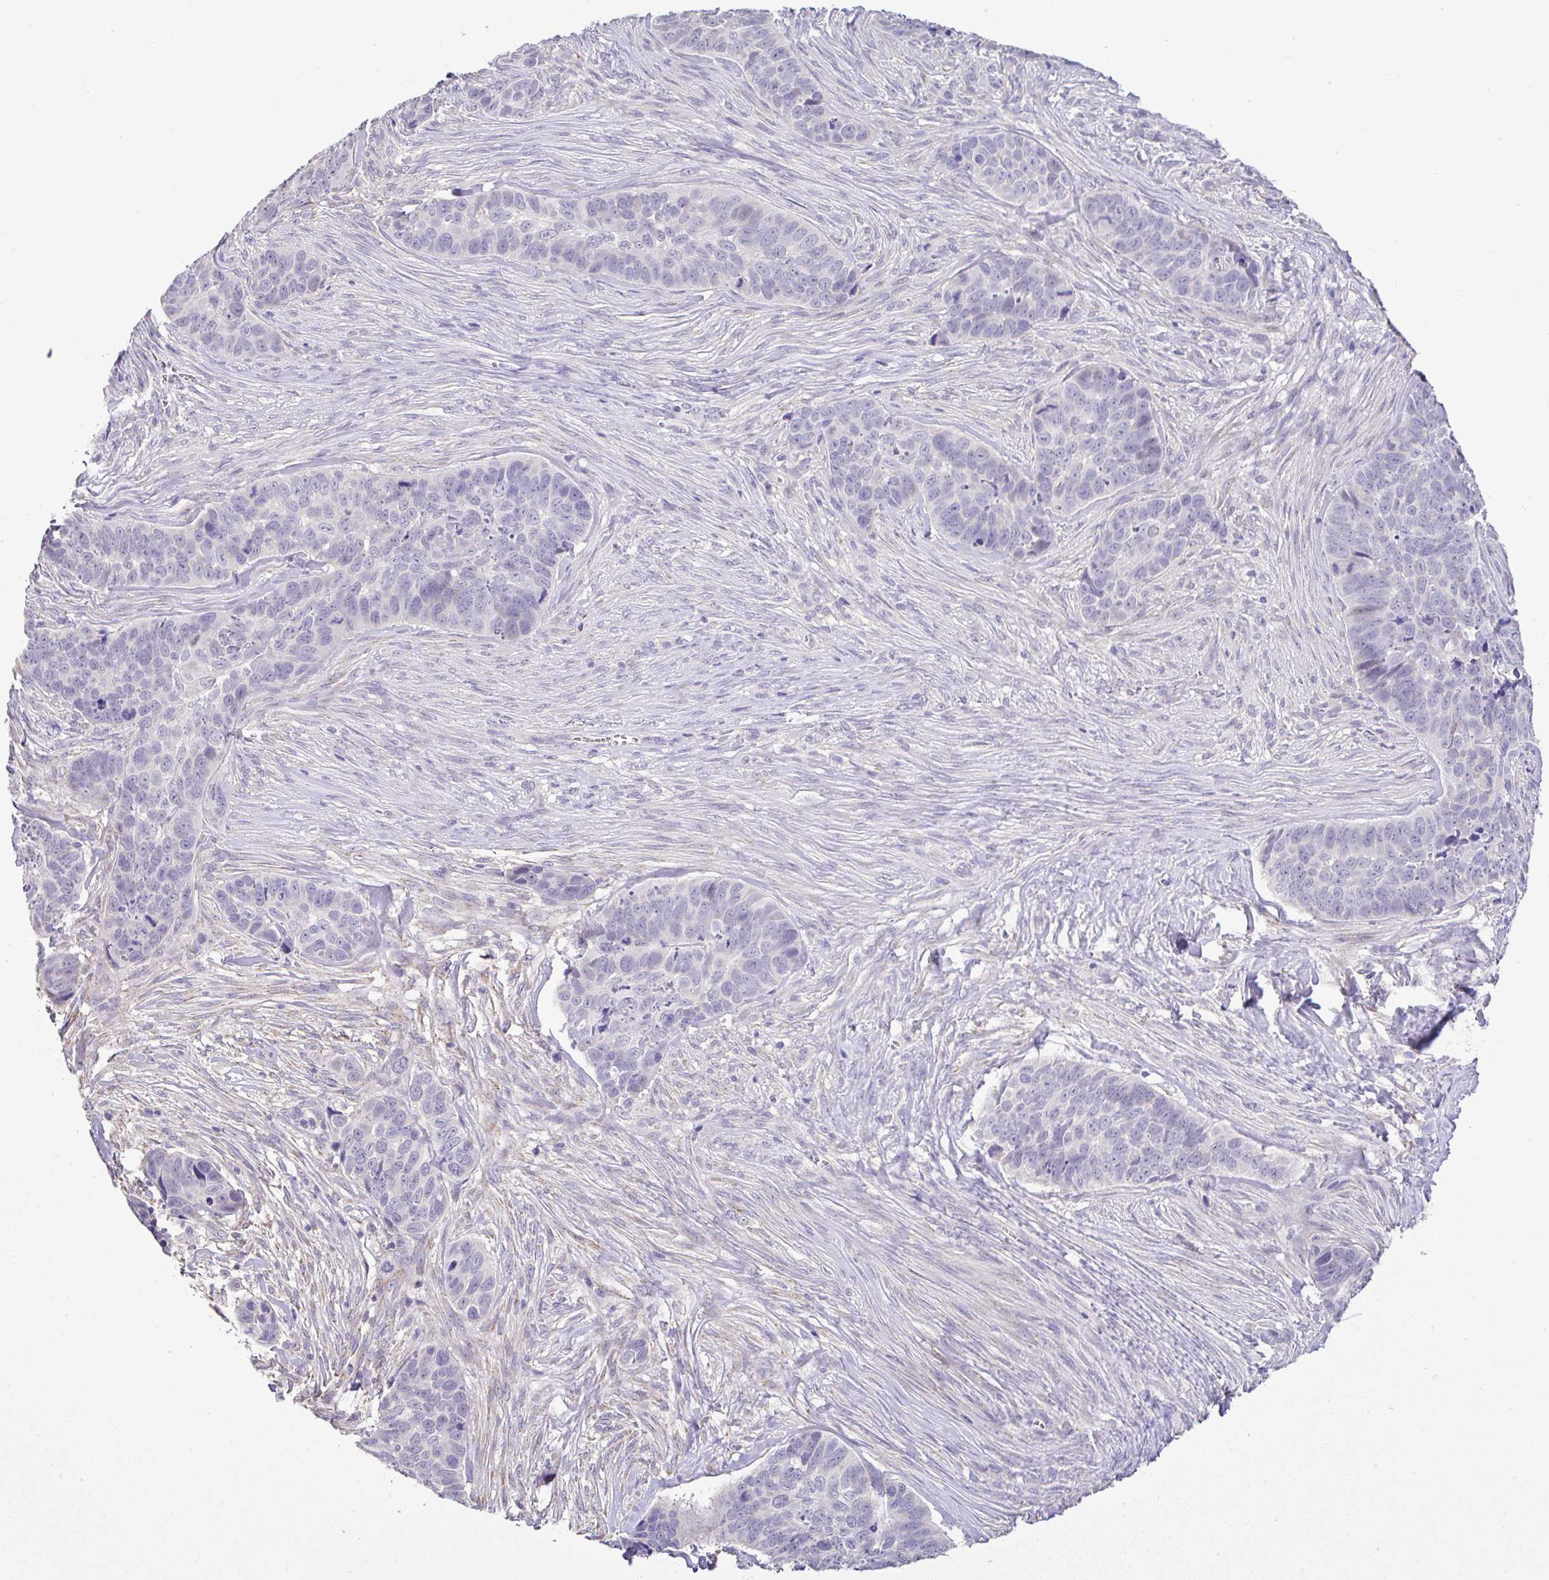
{"staining": {"intensity": "negative", "quantity": "none", "location": "none"}, "tissue": "skin cancer", "cell_type": "Tumor cells", "image_type": "cancer", "snomed": [{"axis": "morphology", "description": "Basal cell carcinoma"}, {"axis": "topography", "description": "Skin"}], "caption": "There is no significant staining in tumor cells of skin cancer (basal cell carcinoma).", "gene": "CTU1", "patient": {"sex": "female", "age": 82}}